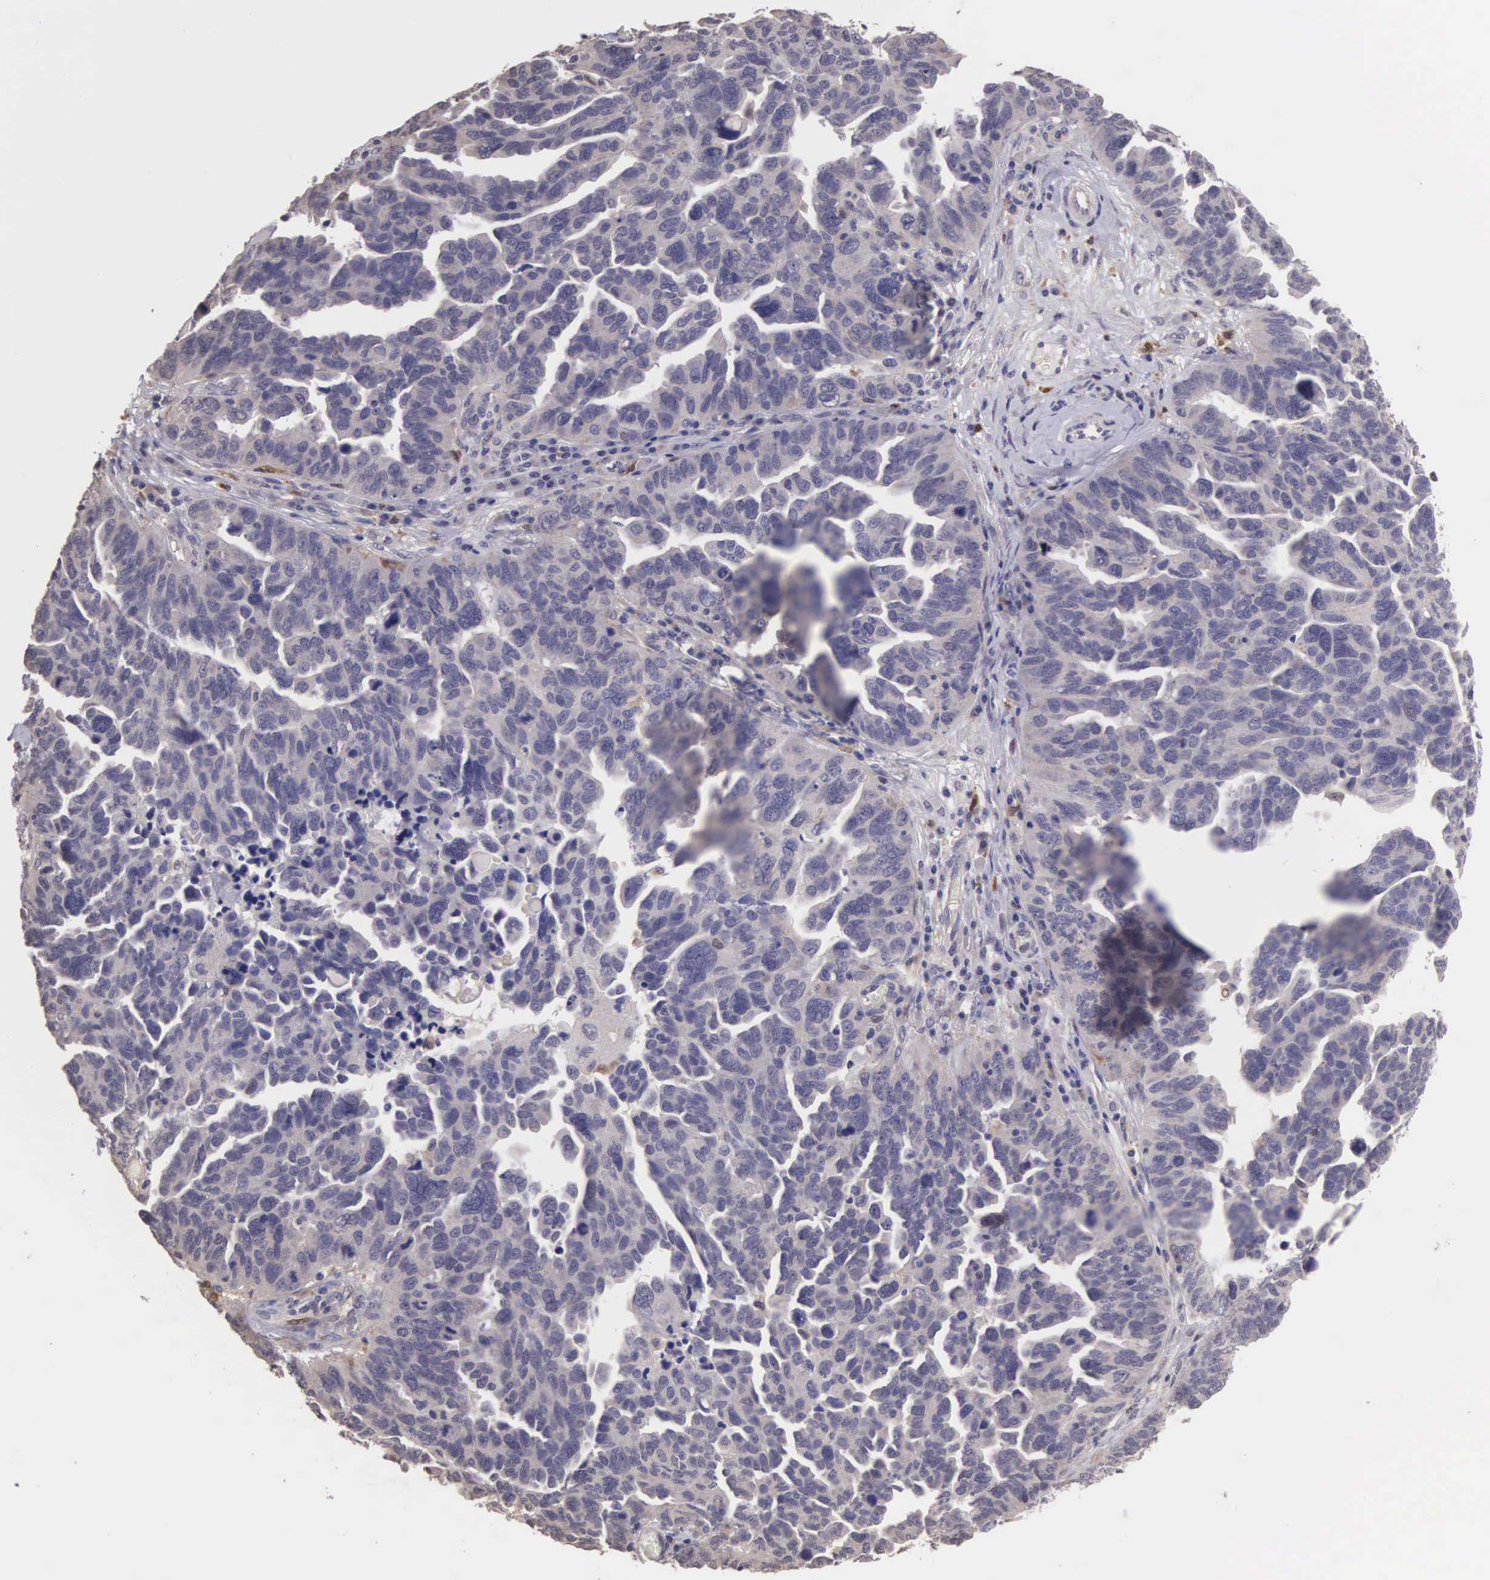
{"staining": {"intensity": "negative", "quantity": "none", "location": "none"}, "tissue": "ovarian cancer", "cell_type": "Tumor cells", "image_type": "cancer", "snomed": [{"axis": "morphology", "description": "Cystadenocarcinoma, serous, NOS"}, {"axis": "topography", "description": "Ovary"}], "caption": "Human ovarian cancer (serous cystadenocarcinoma) stained for a protein using IHC exhibits no expression in tumor cells.", "gene": "CDC45", "patient": {"sex": "female", "age": 64}}